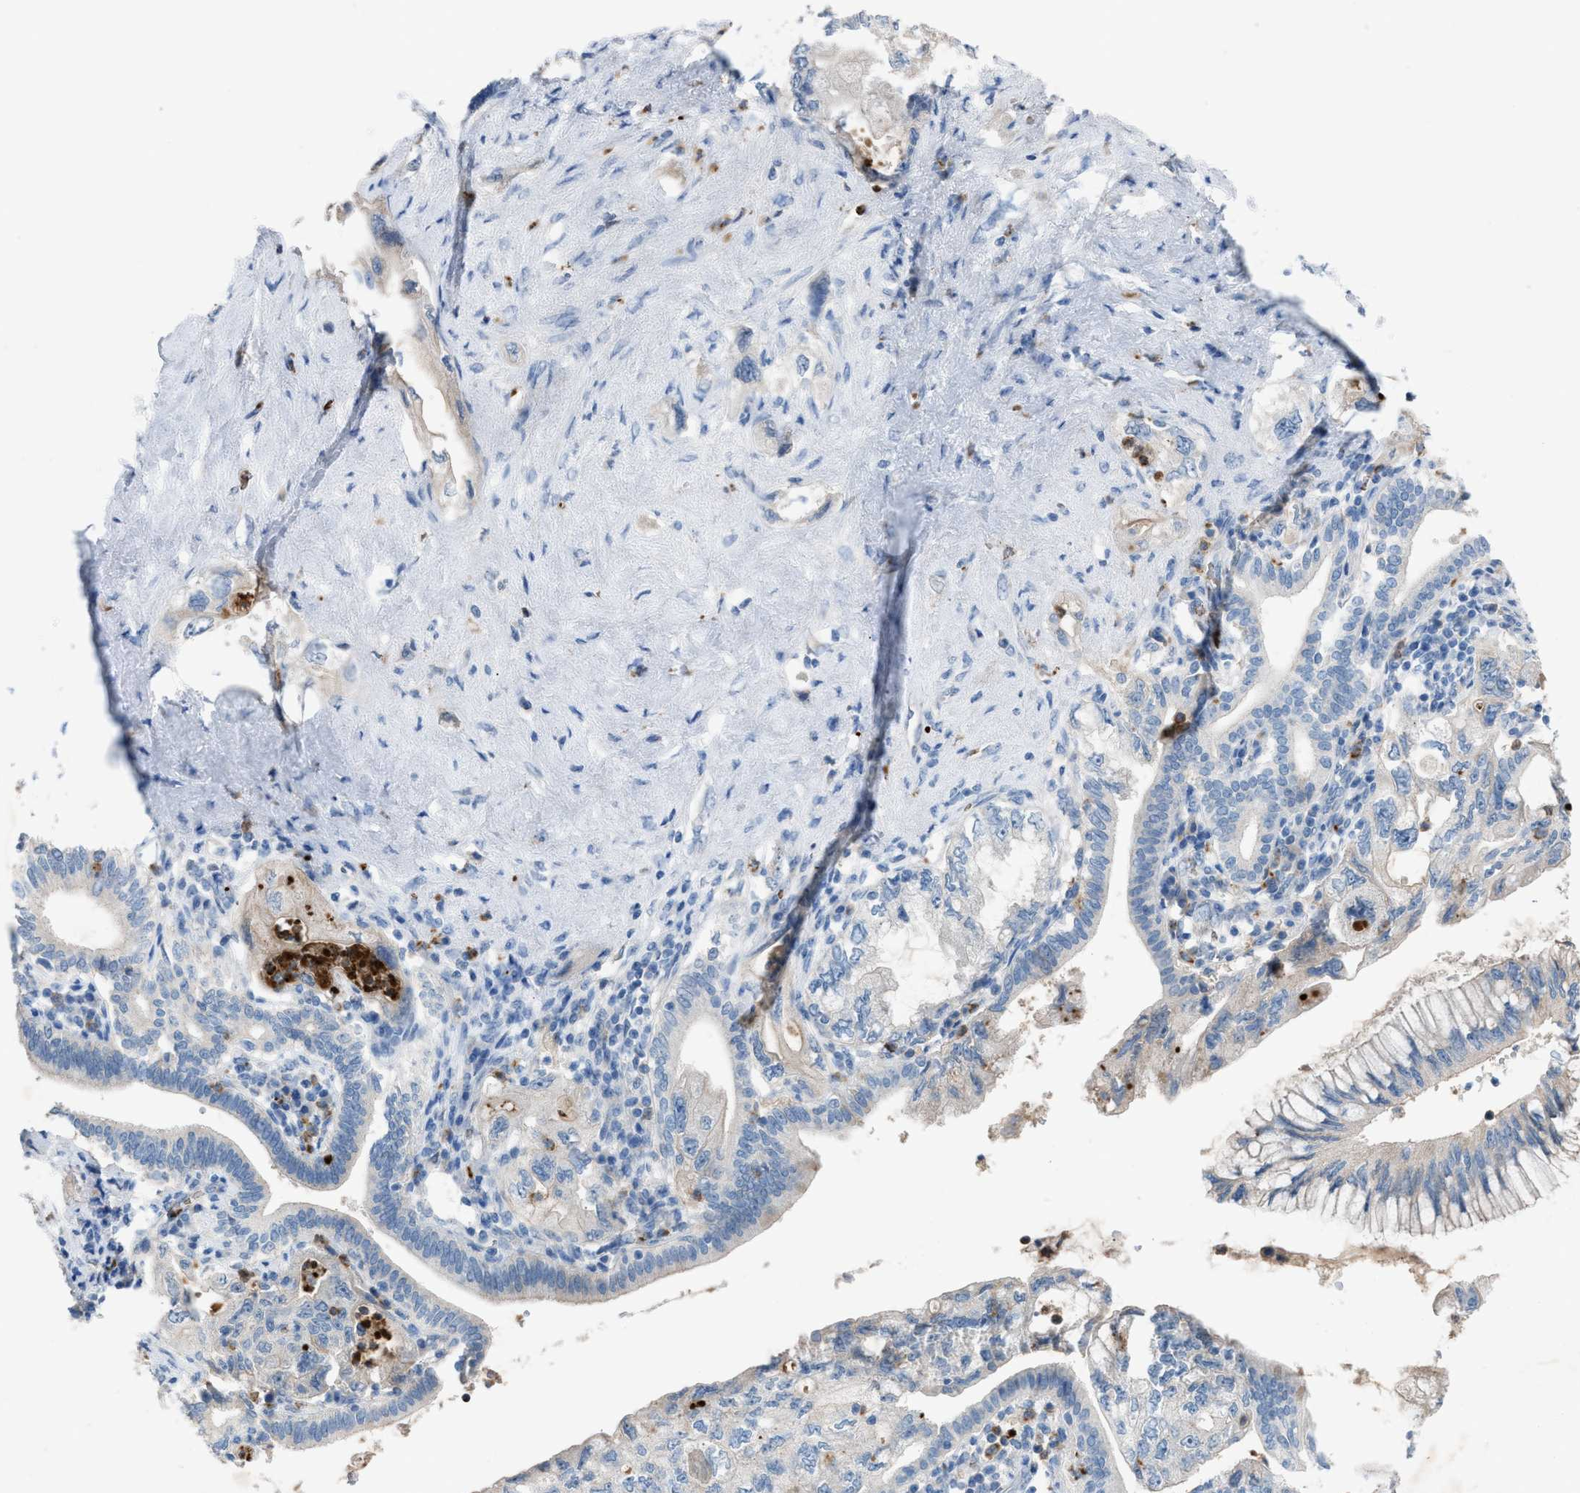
{"staining": {"intensity": "negative", "quantity": "none", "location": "none"}, "tissue": "pancreatic cancer", "cell_type": "Tumor cells", "image_type": "cancer", "snomed": [{"axis": "morphology", "description": "Adenocarcinoma, NOS"}, {"axis": "topography", "description": "Pancreas"}], "caption": "Tumor cells are negative for brown protein staining in pancreatic cancer (adenocarcinoma).", "gene": "CFAP77", "patient": {"sex": "female", "age": 73}}